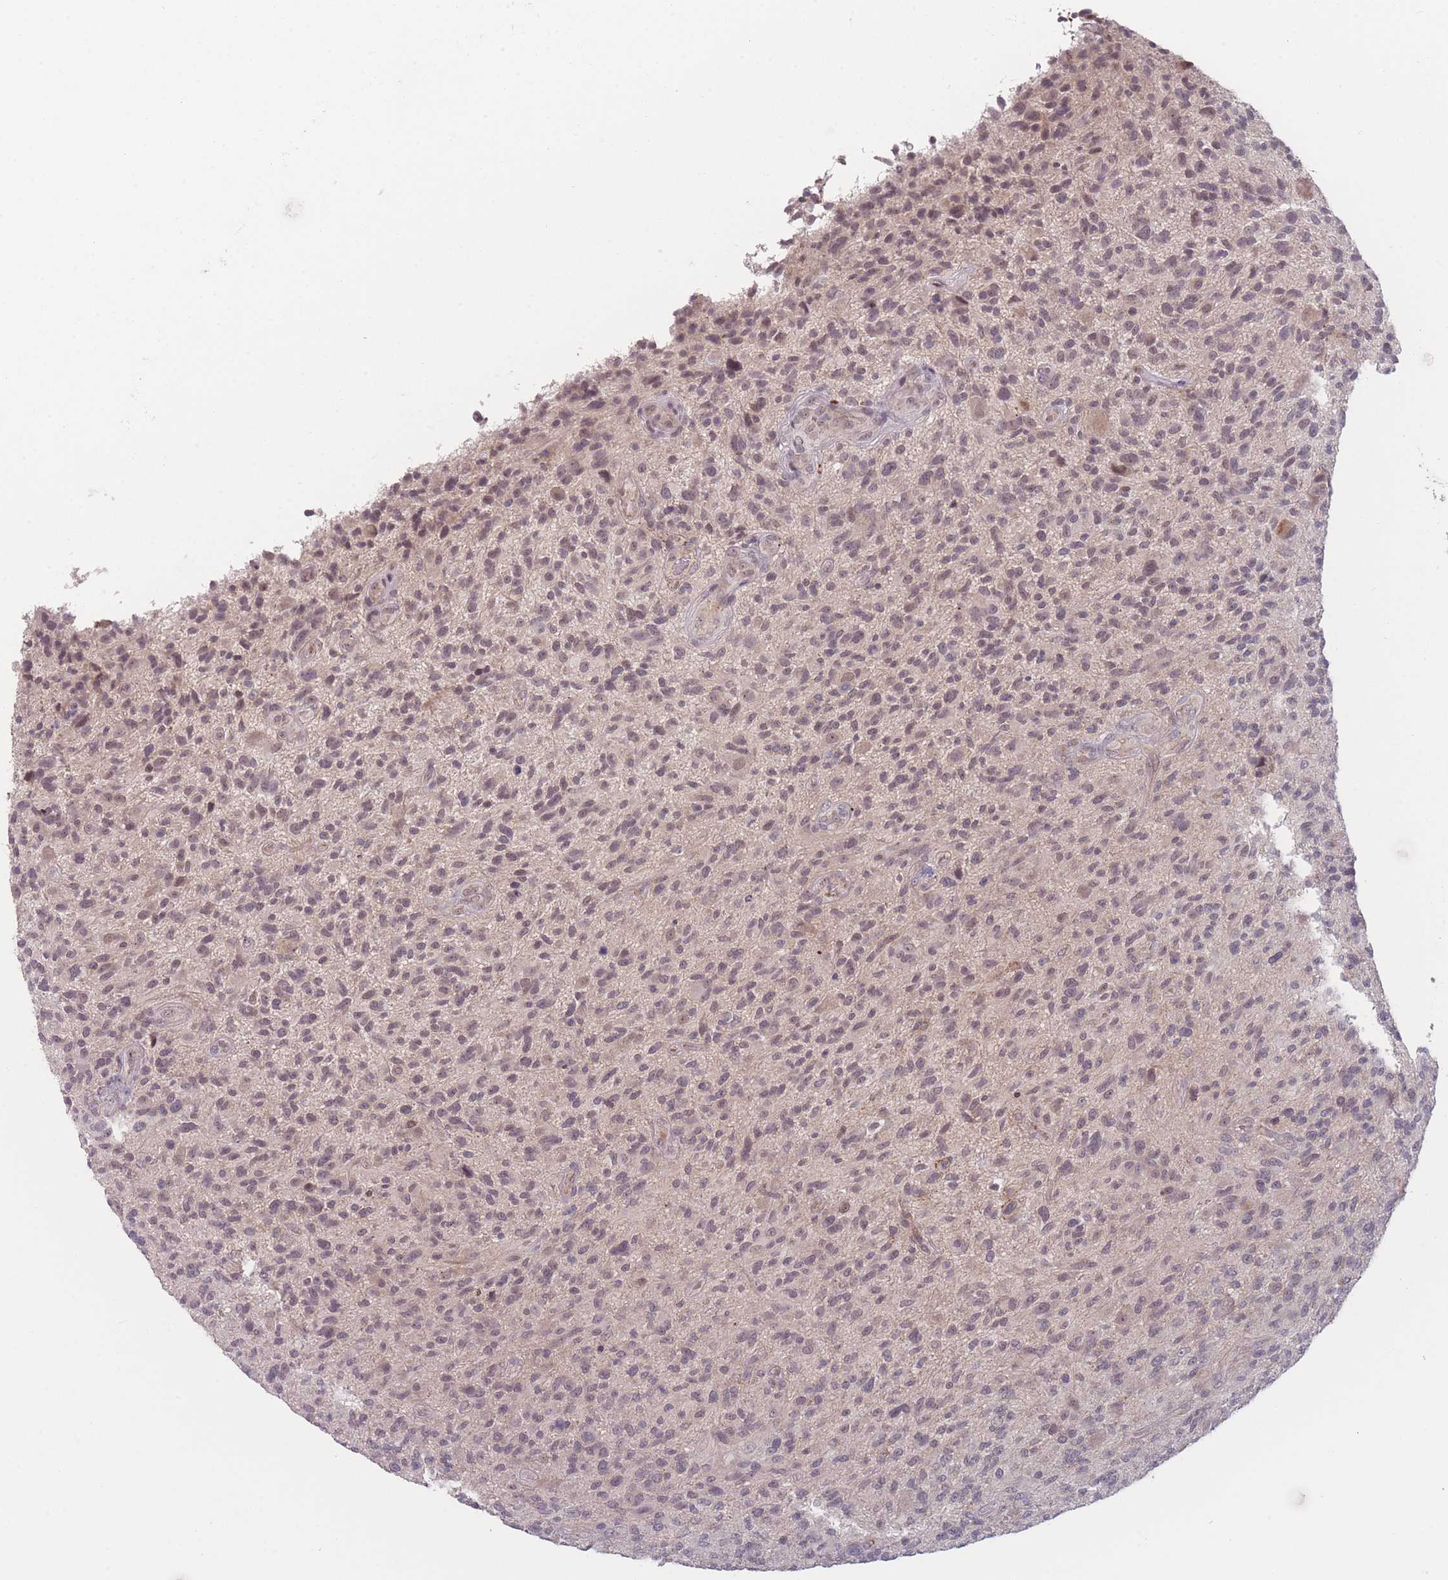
{"staining": {"intensity": "weak", "quantity": "<25%", "location": "nuclear"}, "tissue": "glioma", "cell_type": "Tumor cells", "image_type": "cancer", "snomed": [{"axis": "morphology", "description": "Glioma, malignant, High grade"}, {"axis": "topography", "description": "Brain"}], "caption": "High magnification brightfield microscopy of malignant glioma (high-grade) stained with DAB (brown) and counterstained with hematoxylin (blue): tumor cells show no significant staining.", "gene": "TMEM232", "patient": {"sex": "male", "age": 47}}